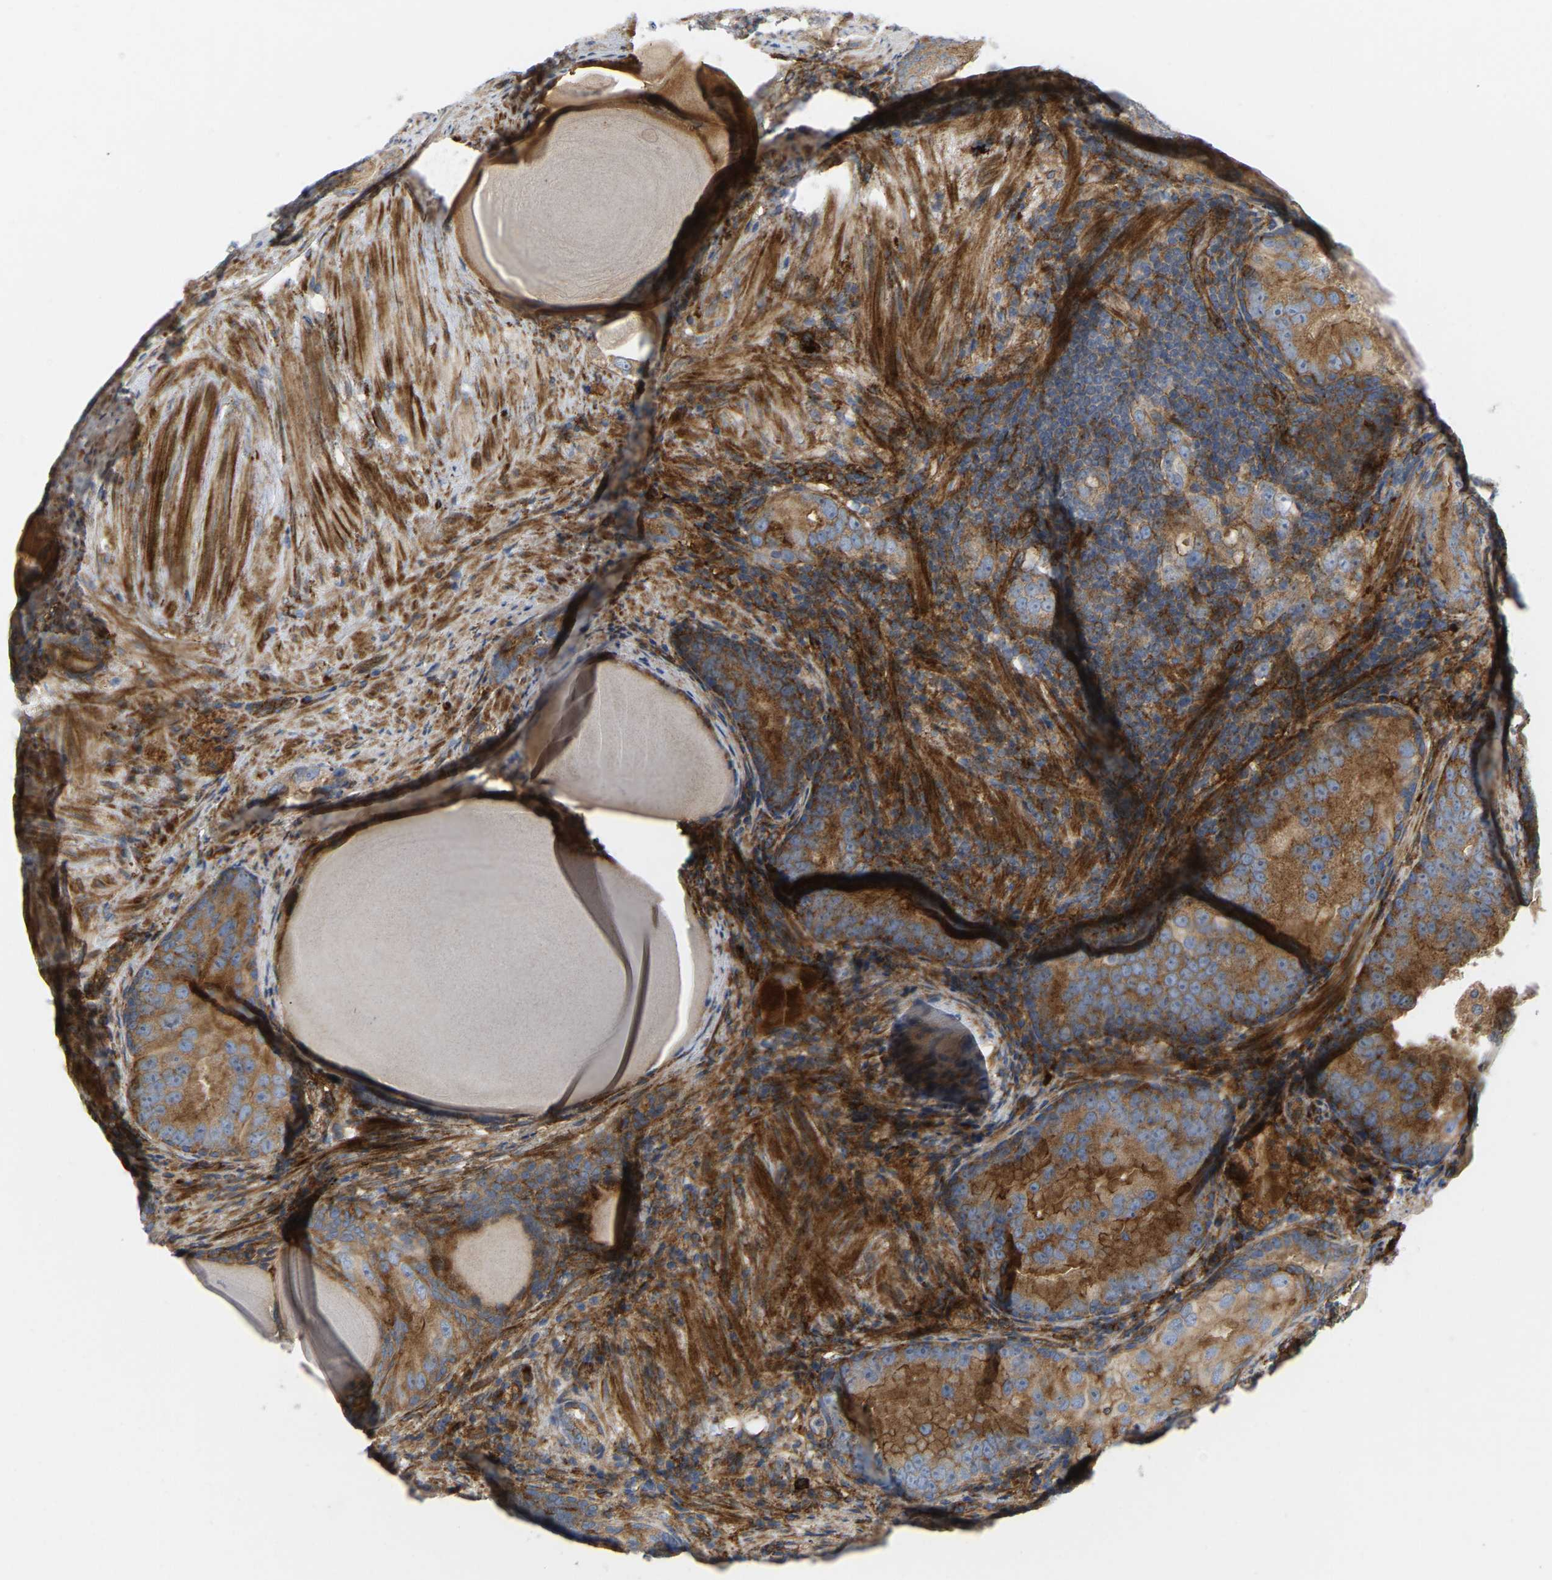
{"staining": {"intensity": "moderate", "quantity": ">75%", "location": "cytoplasmic/membranous"}, "tissue": "prostate cancer", "cell_type": "Tumor cells", "image_type": "cancer", "snomed": [{"axis": "morphology", "description": "Adenocarcinoma, High grade"}, {"axis": "topography", "description": "Prostate"}], "caption": "Approximately >75% of tumor cells in prostate cancer (high-grade adenocarcinoma) display moderate cytoplasmic/membranous protein positivity as visualized by brown immunohistochemical staining.", "gene": "PICALM", "patient": {"sex": "male", "age": 66}}